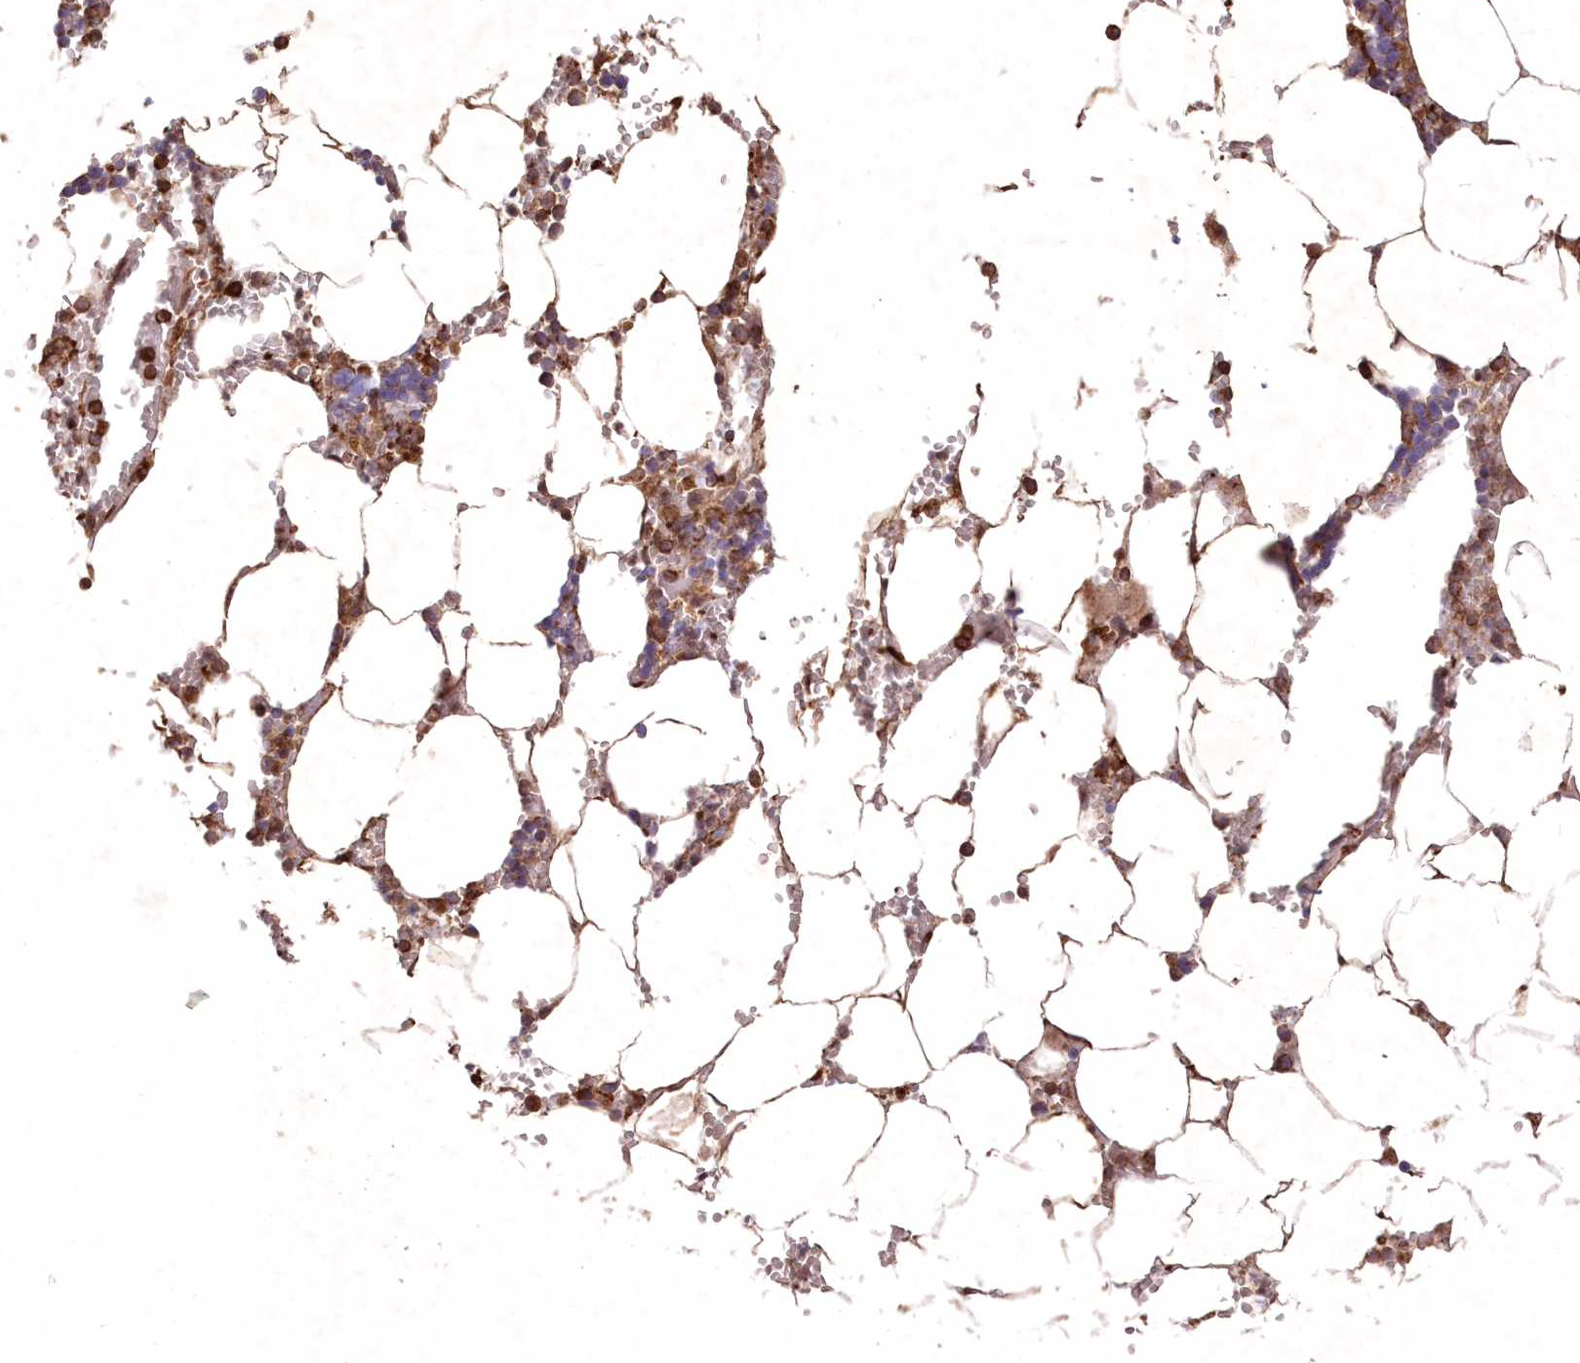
{"staining": {"intensity": "strong", "quantity": "25%-75%", "location": "cytoplasmic/membranous"}, "tissue": "bone marrow", "cell_type": "Hematopoietic cells", "image_type": "normal", "snomed": [{"axis": "morphology", "description": "Normal tissue, NOS"}, {"axis": "topography", "description": "Bone marrow"}], "caption": "Immunohistochemical staining of unremarkable human bone marrow shows high levels of strong cytoplasmic/membranous staining in approximately 25%-75% of hematopoietic cells. The staining was performed using DAB (3,3'-diaminobenzidine), with brown indicating positive protein expression. Nuclei are stained blue with hematoxylin.", "gene": "TMEM139", "patient": {"sex": "male", "age": 70}}